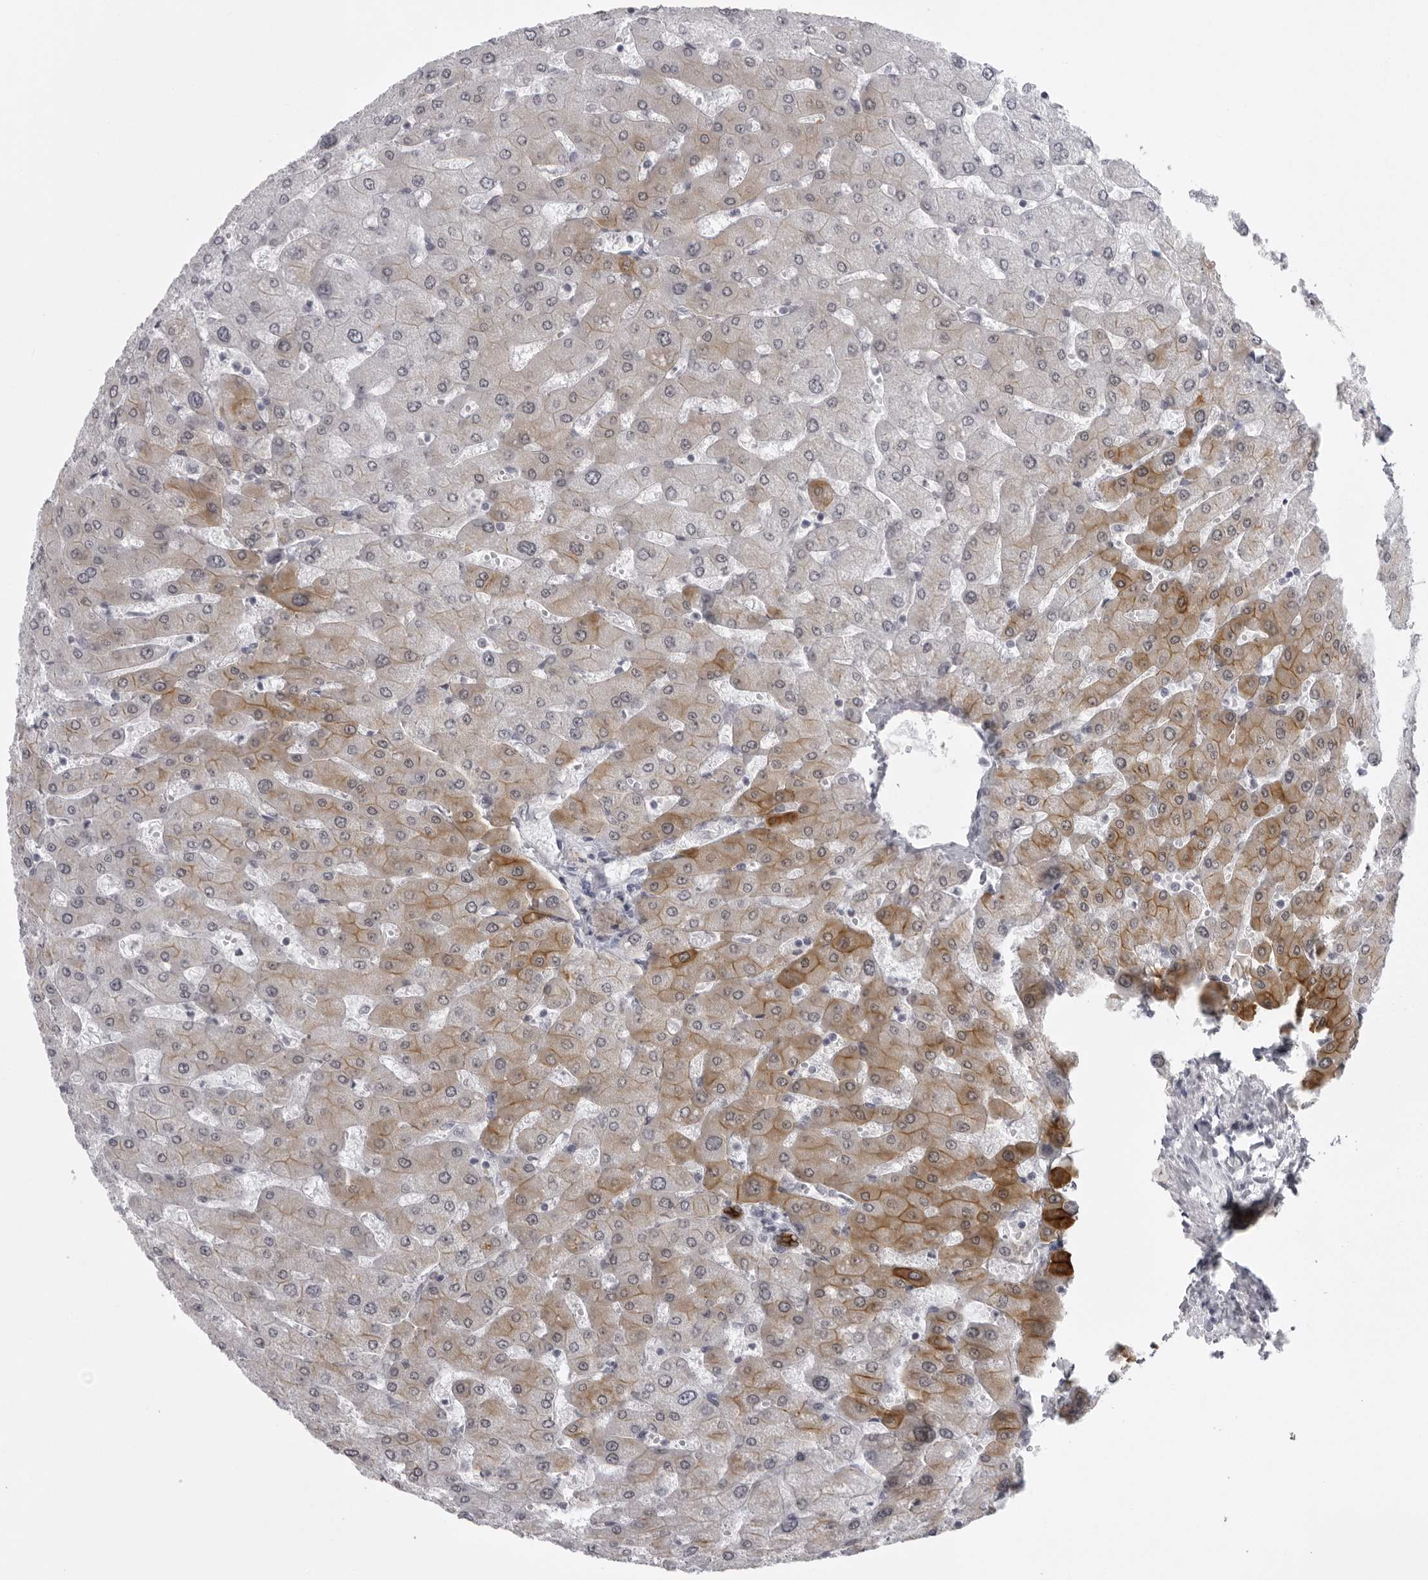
{"staining": {"intensity": "strong", "quantity": ">75%", "location": "cytoplasmic/membranous"}, "tissue": "liver", "cell_type": "Cholangiocytes", "image_type": "normal", "snomed": [{"axis": "morphology", "description": "Normal tissue, NOS"}, {"axis": "topography", "description": "Liver"}], "caption": "Immunohistochemical staining of benign liver demonstrates >75% levels of strong cytoplasmic/membranous protein expression in approximately >75% of cholangiocytes. The protein of interest is stained brown, and the nuclei are stained in blue (DAB IHC with brightfield microscopy, high magnification).", "gene": "UROD", "patient": {"sex": "male", "age": 55}}